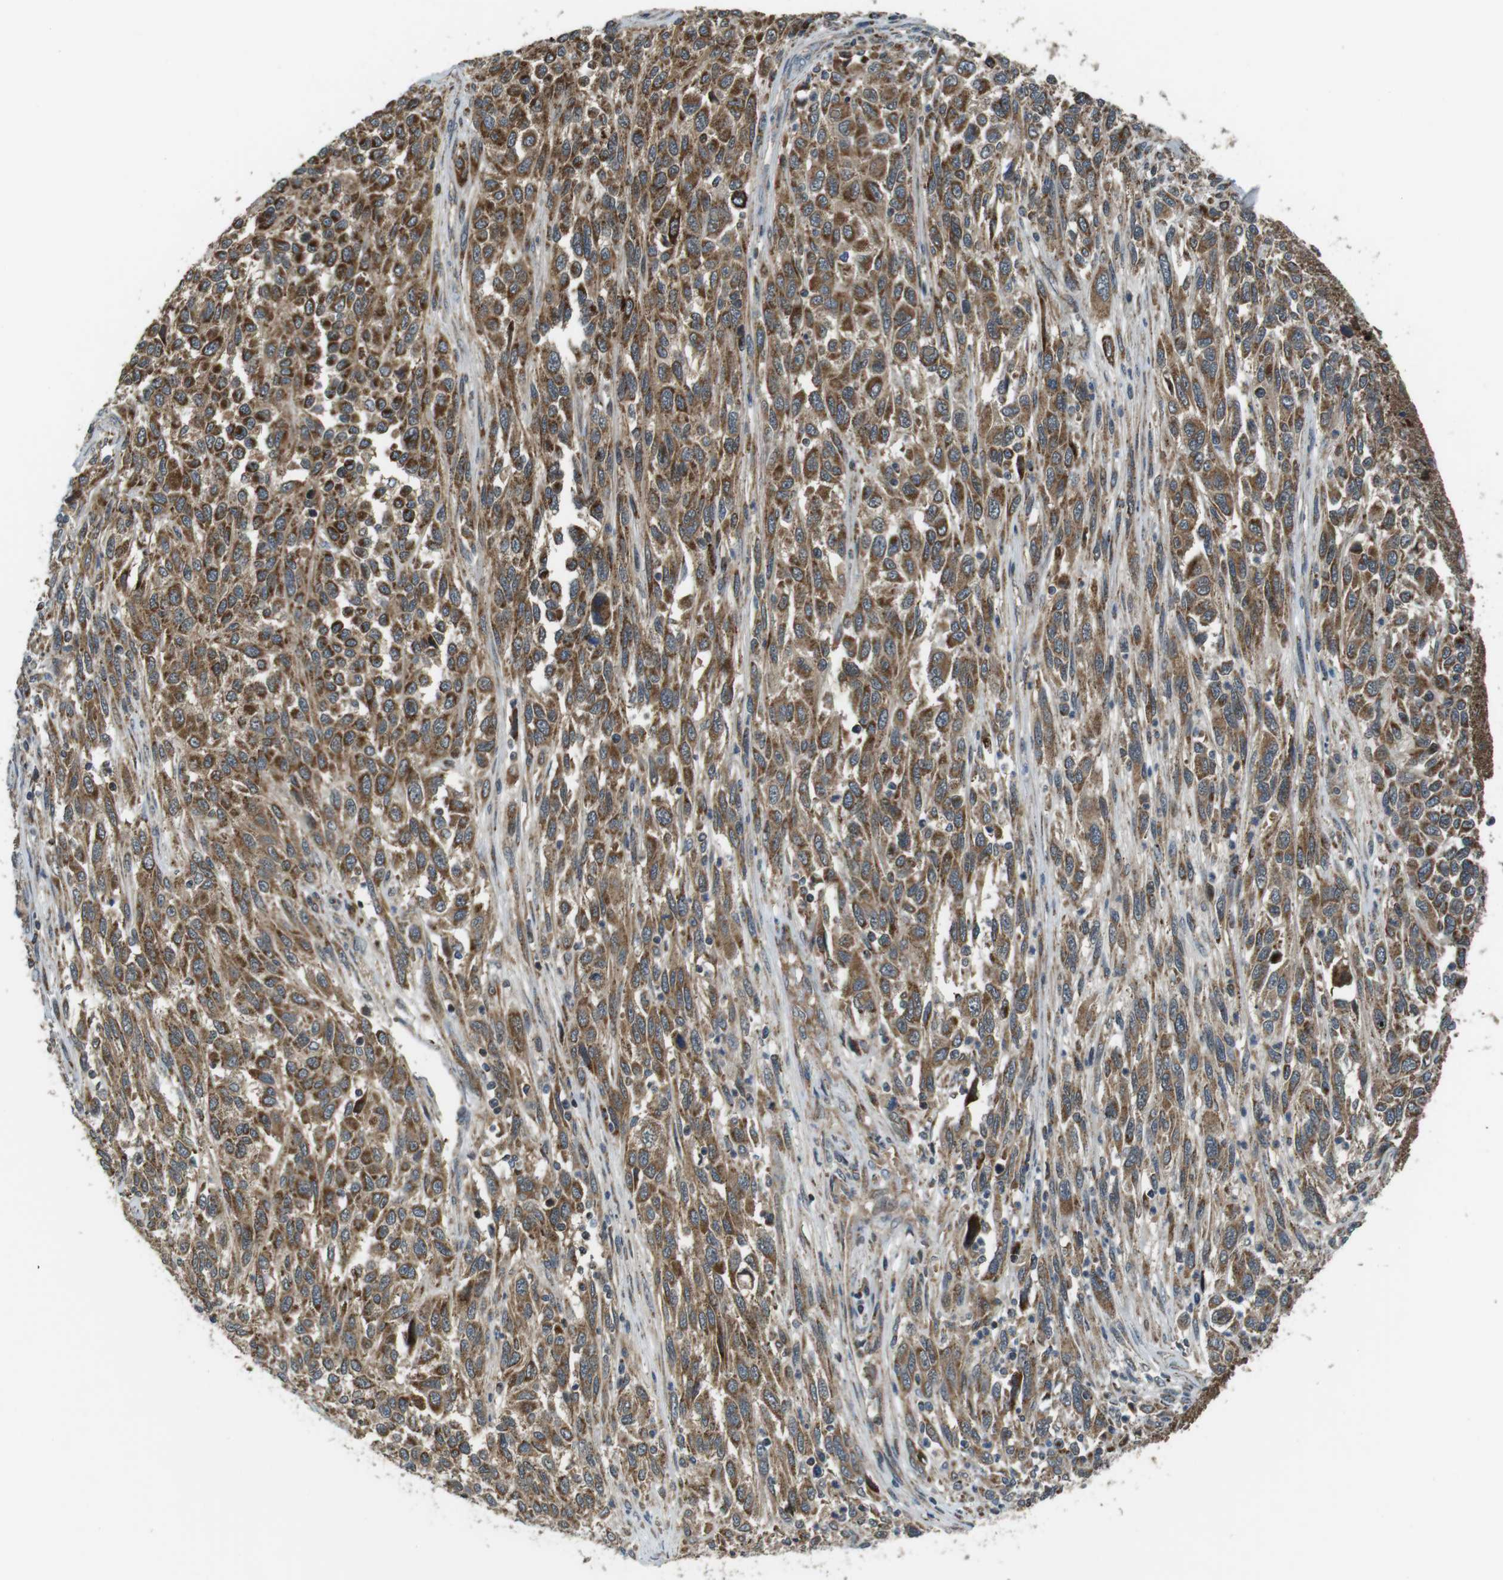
{"staining": {"intensity": "strong", "quantity": ">75%", "location": "cytoplasmic/membranous"}, "tissue": "melanoma", "cell_type": "Tumor cells", "image_type": "cancer", "snomed": [{"axis": "morphology", "description": "Malignant melanoma, Metastatic site"}, {"axis": "topography", "description": "Lymph node"}], "caption": "Immunohistochemistry (IHC) of human melanoma displays high levels of strong cytoplasmic/membranous positivity in approximately >75% of tumor cells. (DAB = brown stain, brightfield microscopy at high magnification).", "gene": "IFFO2", "patient": {"sex": "male", "age": 61}}